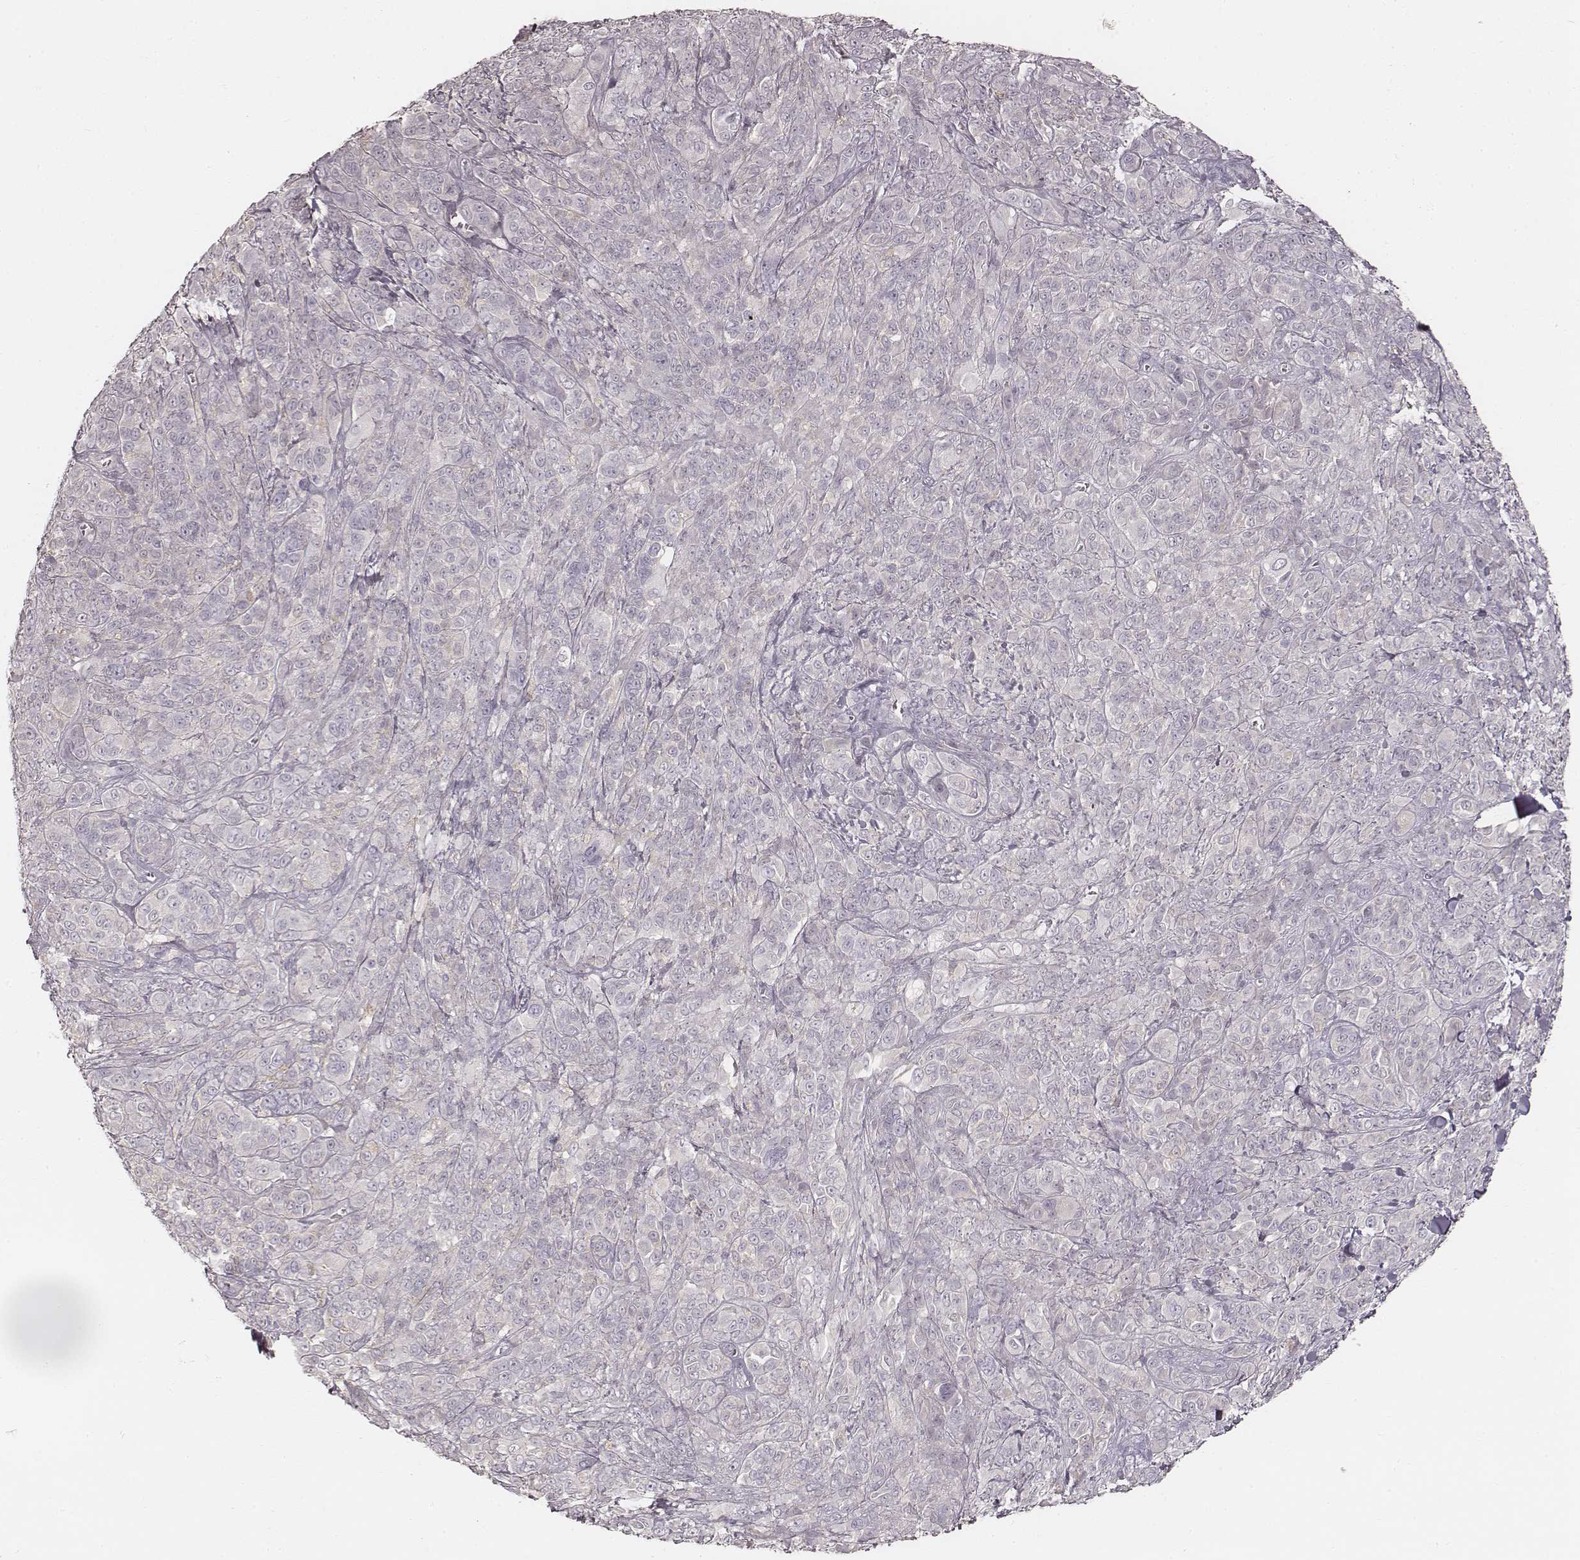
{"staining": {"intensity": "negative", "quantity": "none", "location": "none"}, "tissue": "melanoma", "cell_type": "Tumor cells", "image_type": "cancer", "snomed": [{"axis": "morphology", "description": "Malignant melanoma, NOS"}, {"axis": "topography", "description": "Skin"}], "caption": "IHC photomicrograph of neoplastic tissue: malignant melanoma stained with DAB exhibits no significant protein expression in tumor cells. (IHC, brightfield microscopy, high magnification).", "gene": "FMNL2", "patient": {"sex": "female", "age": 87}}